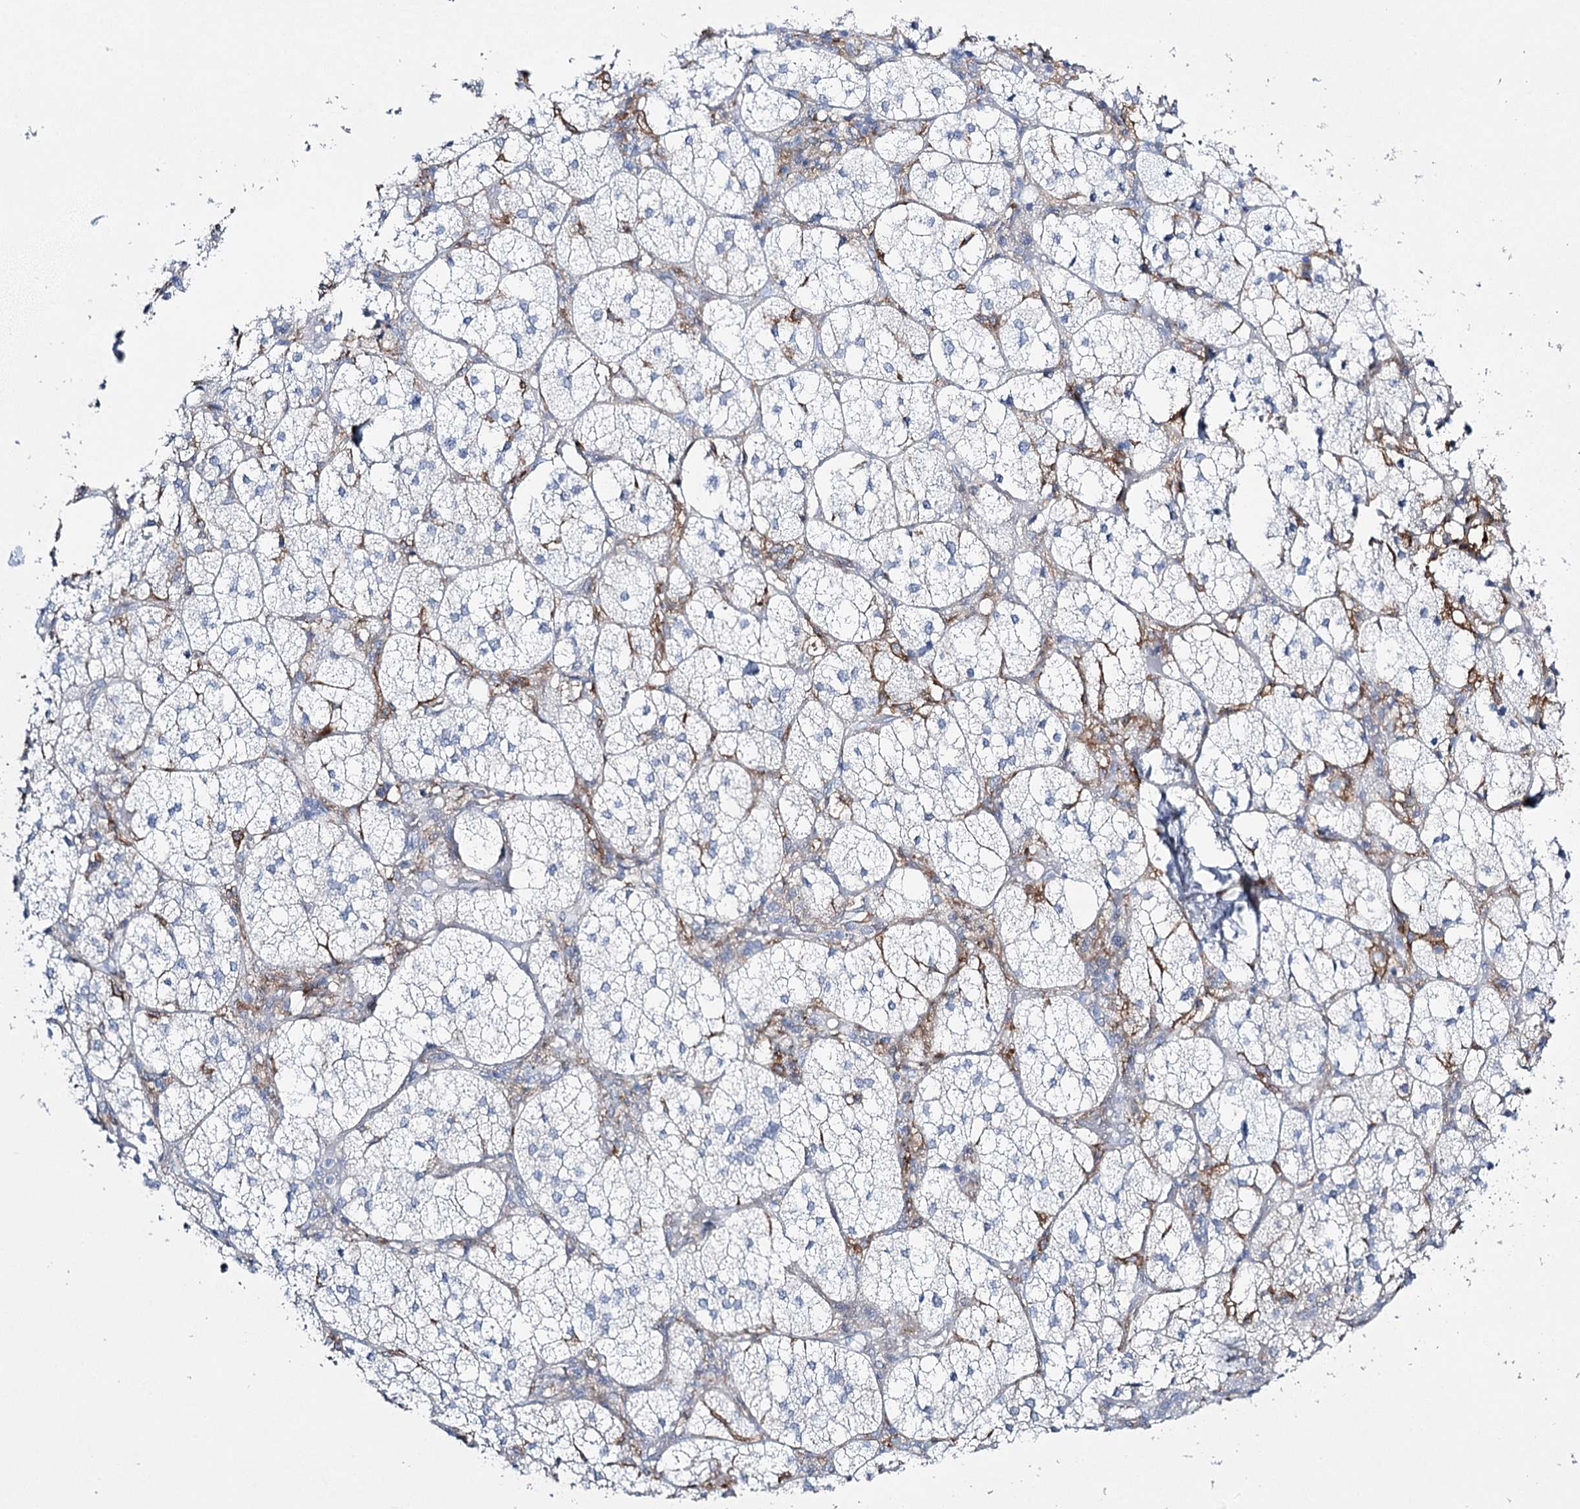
{"staining": {"intensity": "negative", "quantity": "none", "location": "none"}, "tissue": "adrenal gland", "cell_type": "Glandular cells", "image_type": "normal", "snomed": [{"axis": "morphology", "description": "Normal tissue, NOS"}, {"axis": "topography", "description": "Adrenal gland"}], "caption": "Protein analysis of benign adrenal gland shows no significant staining in glandular cells. The staining was performed using DAB to visualize the protein expression in brown, while the nuclei were stained in blue with hematoxylin (Magnification: 20x).", "gene": "CCDC88A", "patient": {"sex": "female", "age": 61}}